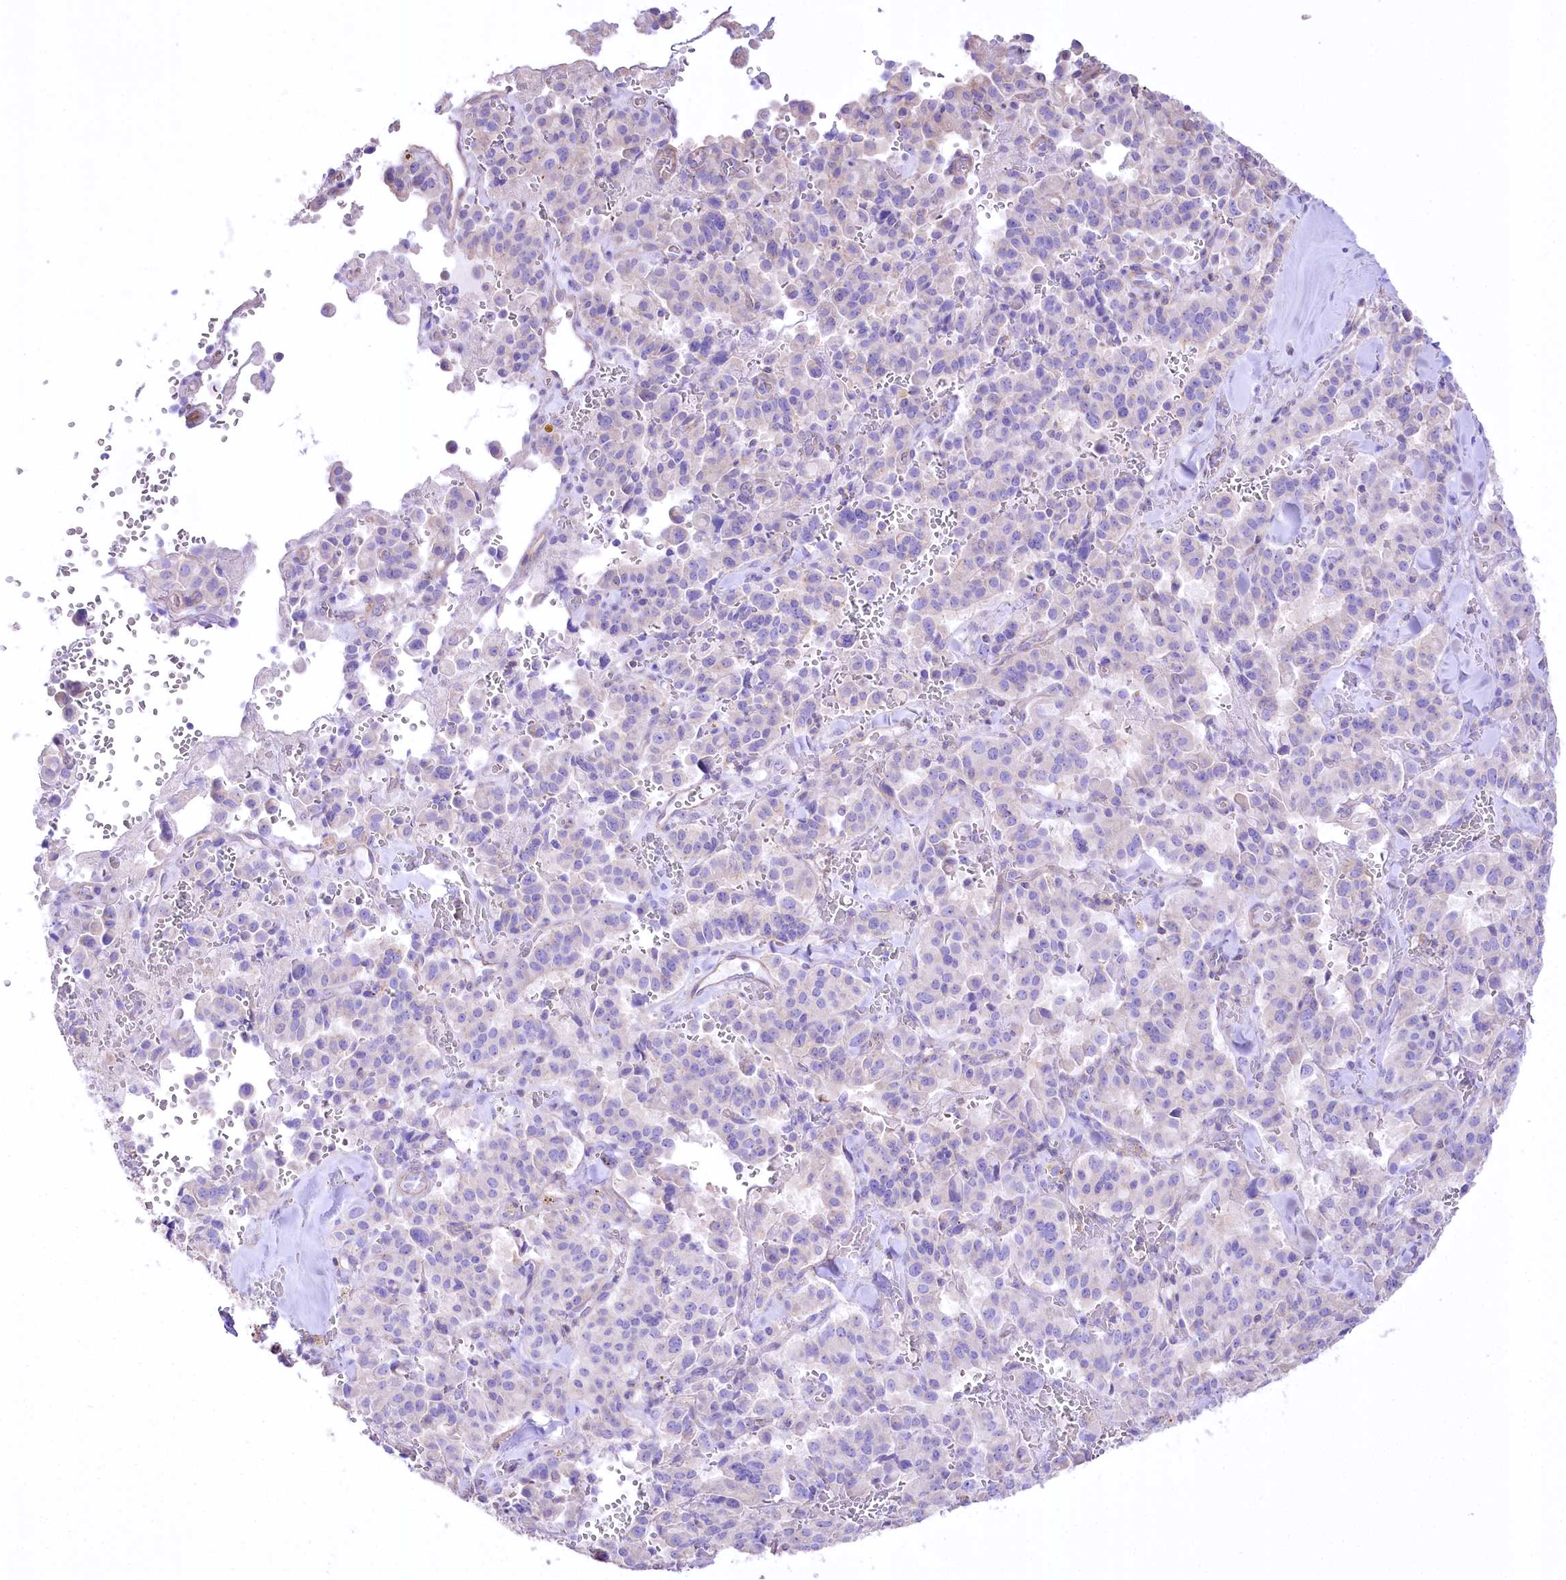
{"staining": {"intensity": "negative", "quantity": "none", "location": "none"}, "tissue": "pancreatic cancer", "cell_type": "Tumor cells", "image_type": "cancer", "snomed": [{"axis": "morphology", "description": "Adenocarcinoma, NOS"}, {"axis": "topography", "description": "Pancreas"}], "caption": "Immunohistochemistry image of pancreatic cancer (adenocarcinoma) stained for a protein (brown), which exhibits no staining in tumor cells.", "gene": "FAM216A", "patient": {"sex": "male", "age": 65}}